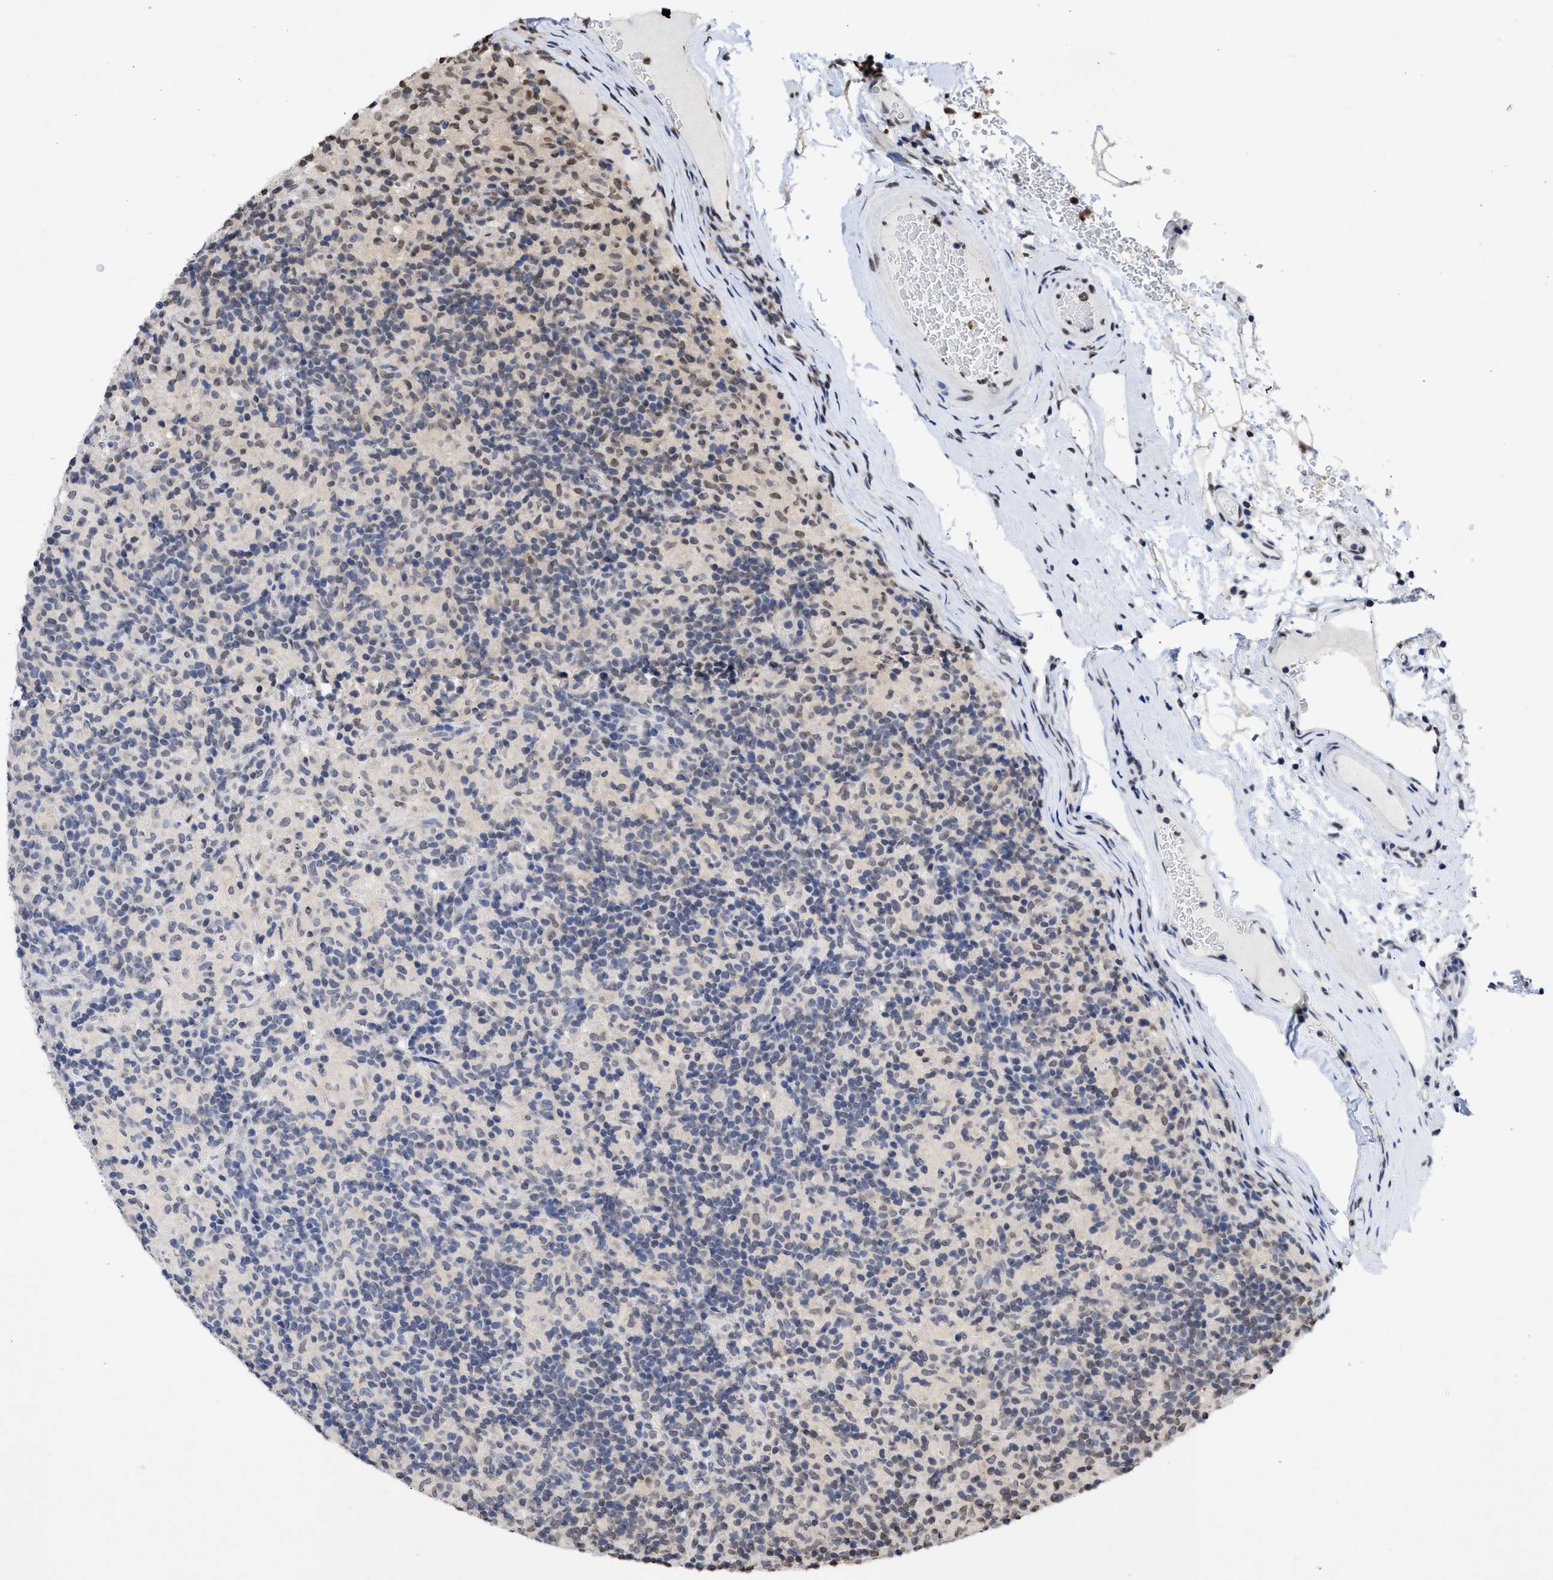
{"staining": {"intensity": "negative", "quantity": "none", "location": "none"}, "tissue": "lymphoma", "cell_type": "Tumor cells", "image_type": "cancer", "snomed": [{"axis": "morphology", "description": "Hodgkin's disease, NOS"}, {"axis": "topography", "description": "Lymph node"}], "caption": "This is a histopathology image of immunohistochemistry (IHC) staining of Hodgkin's disease, which shows no expression in tumor cells.", "gene": "NUP35", "patient": {"sex": "male", "age": 70}}